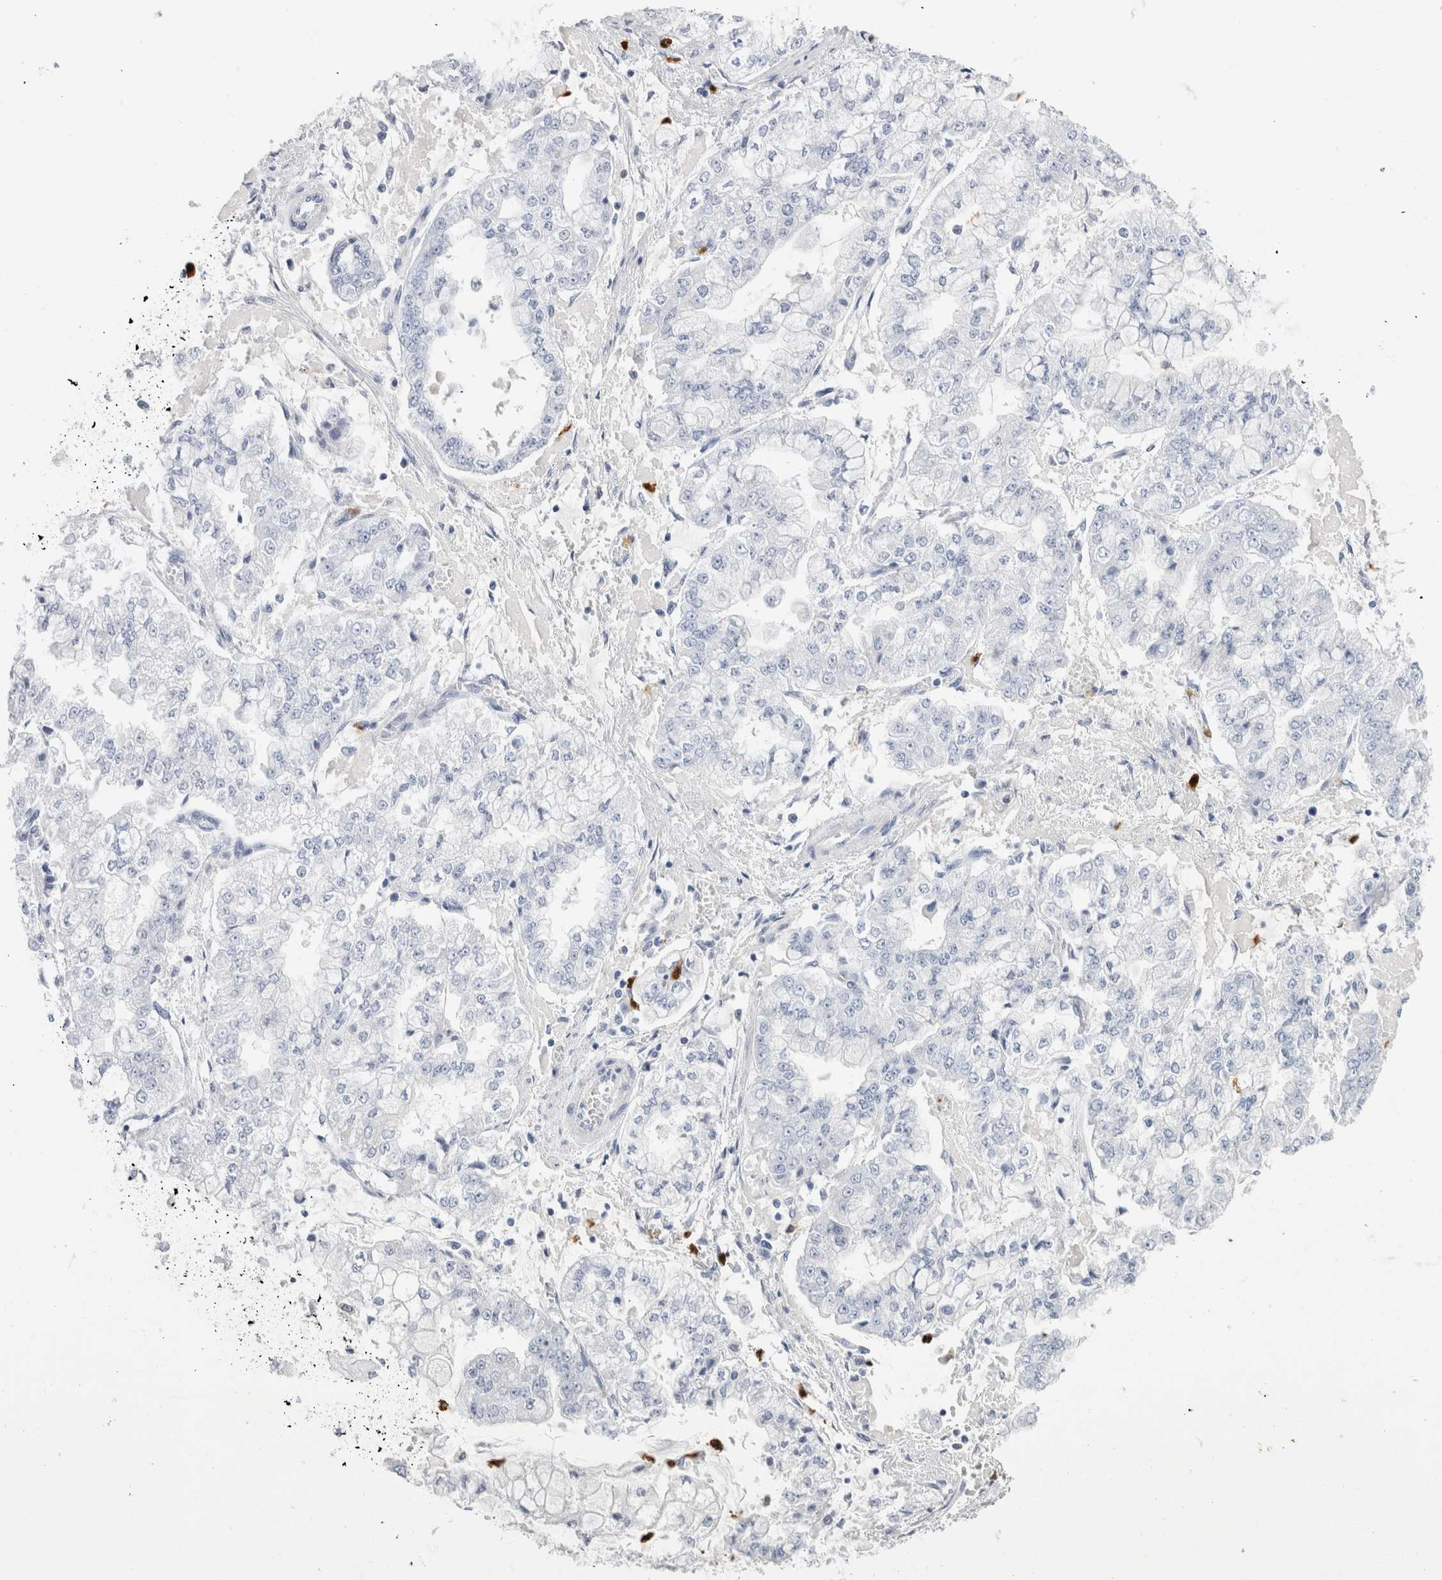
{"staining": {"intensity": "negative", "quantity": "none", "location": "none"}, "tissue": "stomach cancer", "cell_type": "Tumor cells", "image_type": "cancer", "snomed": [{"axis": "morphology", "description": "Adenocarcinoma, NOS"}, {"axis": "topography", "description": "Stomach"}], "caption": "A histopathology image of human stomach adenocarcinoma is negative for staining in tumor cells.", "gene": "SLC10A5", "patient": {"sex": "male", "age": 76}}